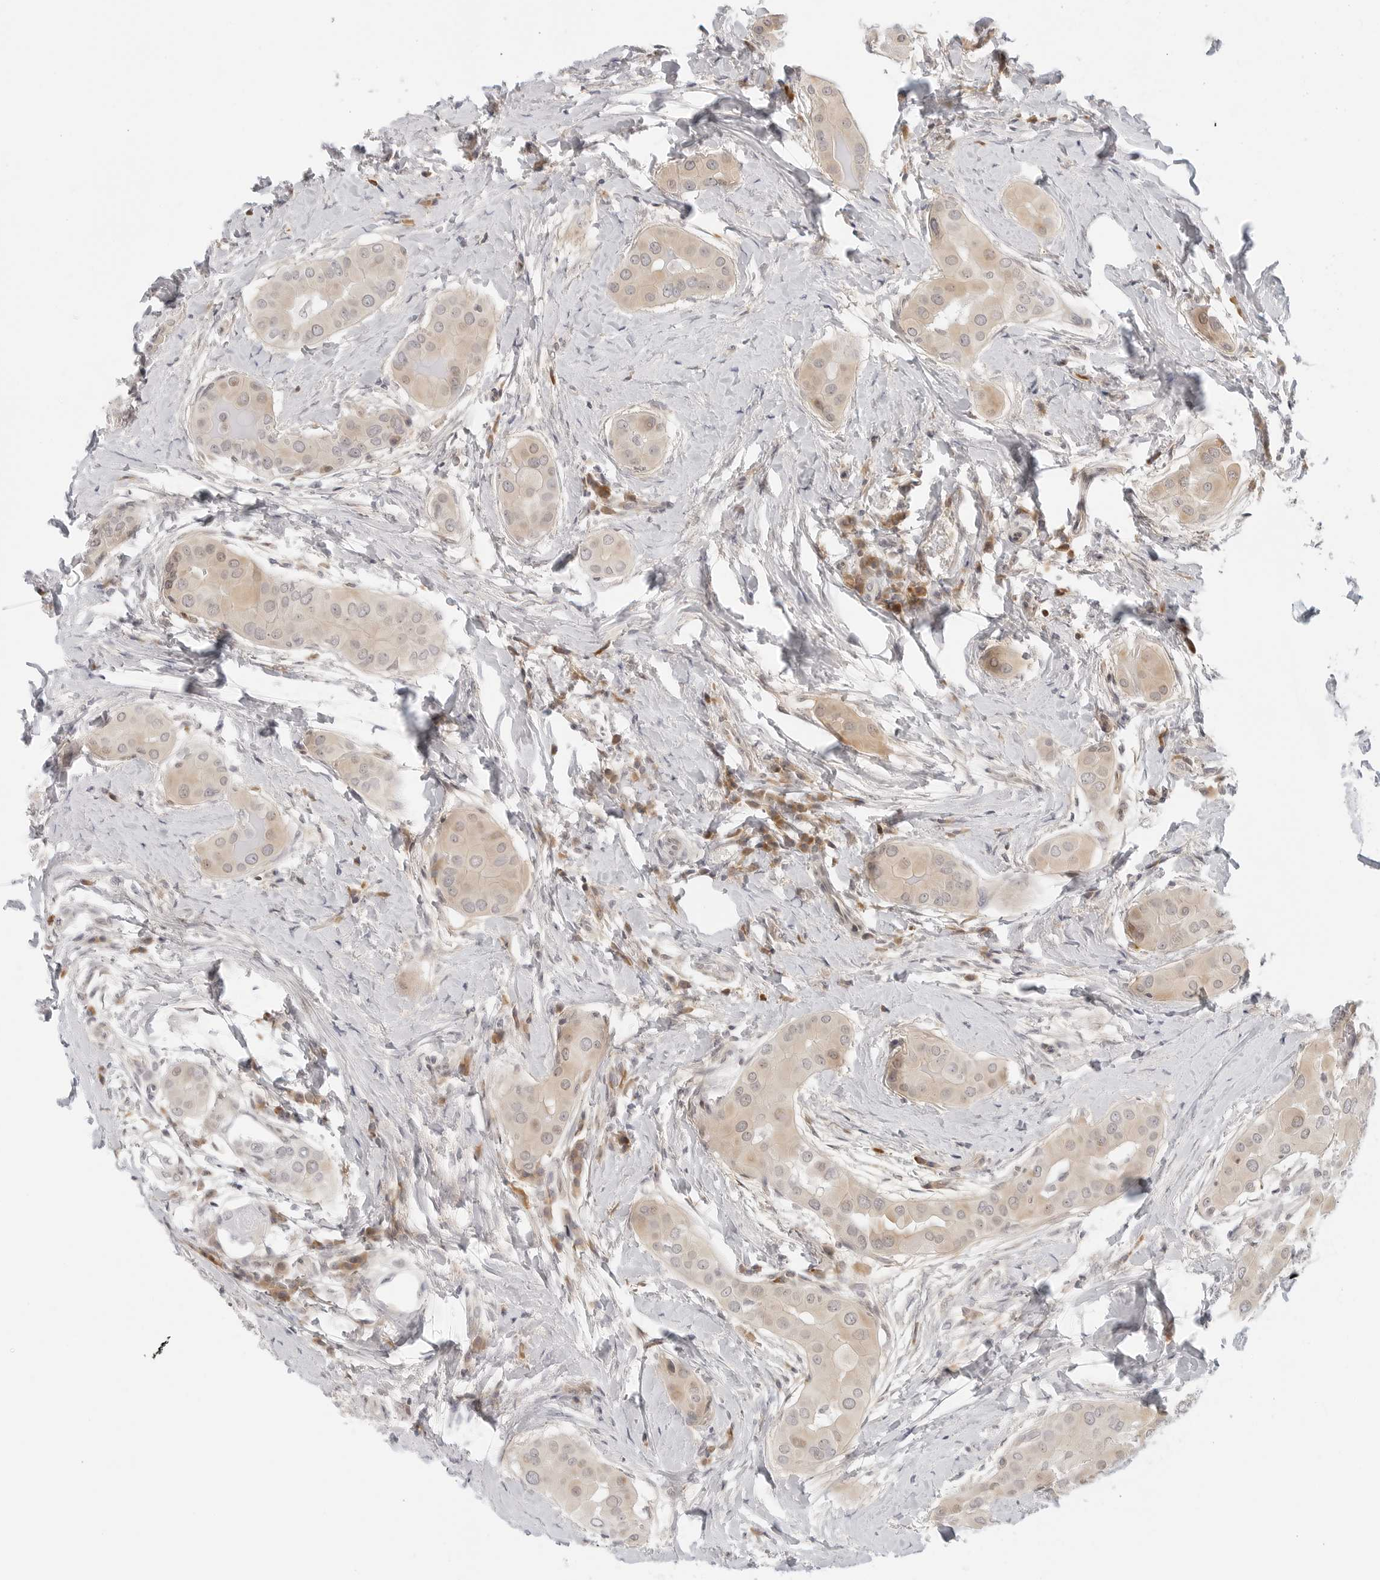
{"staining": {"intensity": "weak", "quantity": ">75%", "location": "cytoplasmic/membranous"}, "tissue": "thyroid cancer", "cell_type": "Tumor cells", "image_type": "cancer", "snomed": [{"axis": "morphology", "description": "Papillary adenocarcinoma, NOS"}, {"axis": "topography", "description": "Thyroid gland"}], "caption": "Protein staining demonstrates weak cytoplasmic/membranous staining in approximately >75% of tumor cells in thyroid cancer (papillary adenocarcinoma).", "gene": "TCP1", "patient": {"sex": "male", "age": 33}}